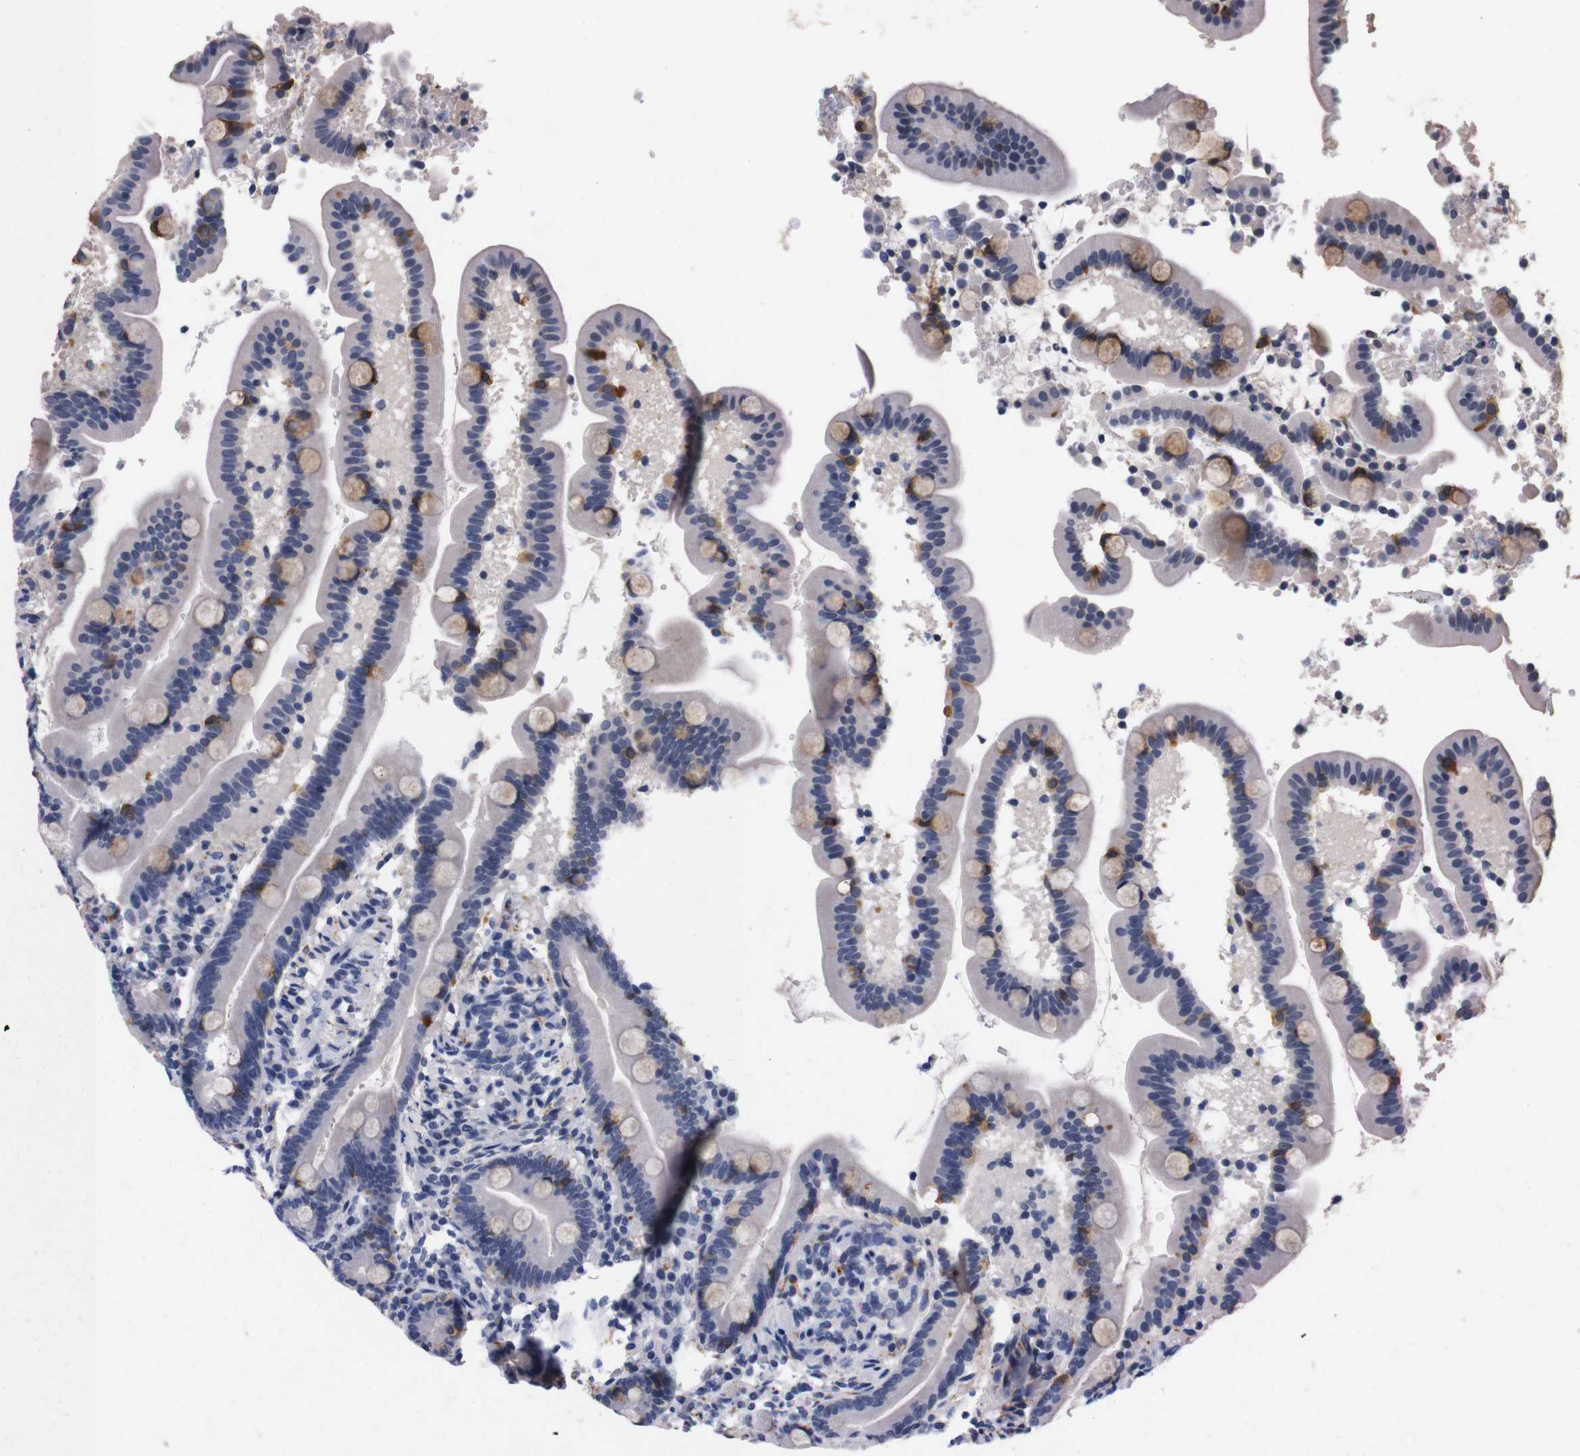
{"staining": {"intensity": "strong", "quantity": "<25%", "location": "cytoplasmic/membranous"}, "tissue": "duodenum", "cell_type": "Glandular cells", "image_type": "normal", "snomed": [{"axis": "morphology", "description": "Normal tissue, NOS"}, {"axis": "topography", "description": "Duodenum"}], "caption": "Immunohistochemical staining of normal human duodenum displays medium levels of strong cytoplasmic/membranous positivity in approximately <25% of glandular cells.", "gene": "TNFRSF21", "patient": {"sex": "male", "age": 54}}